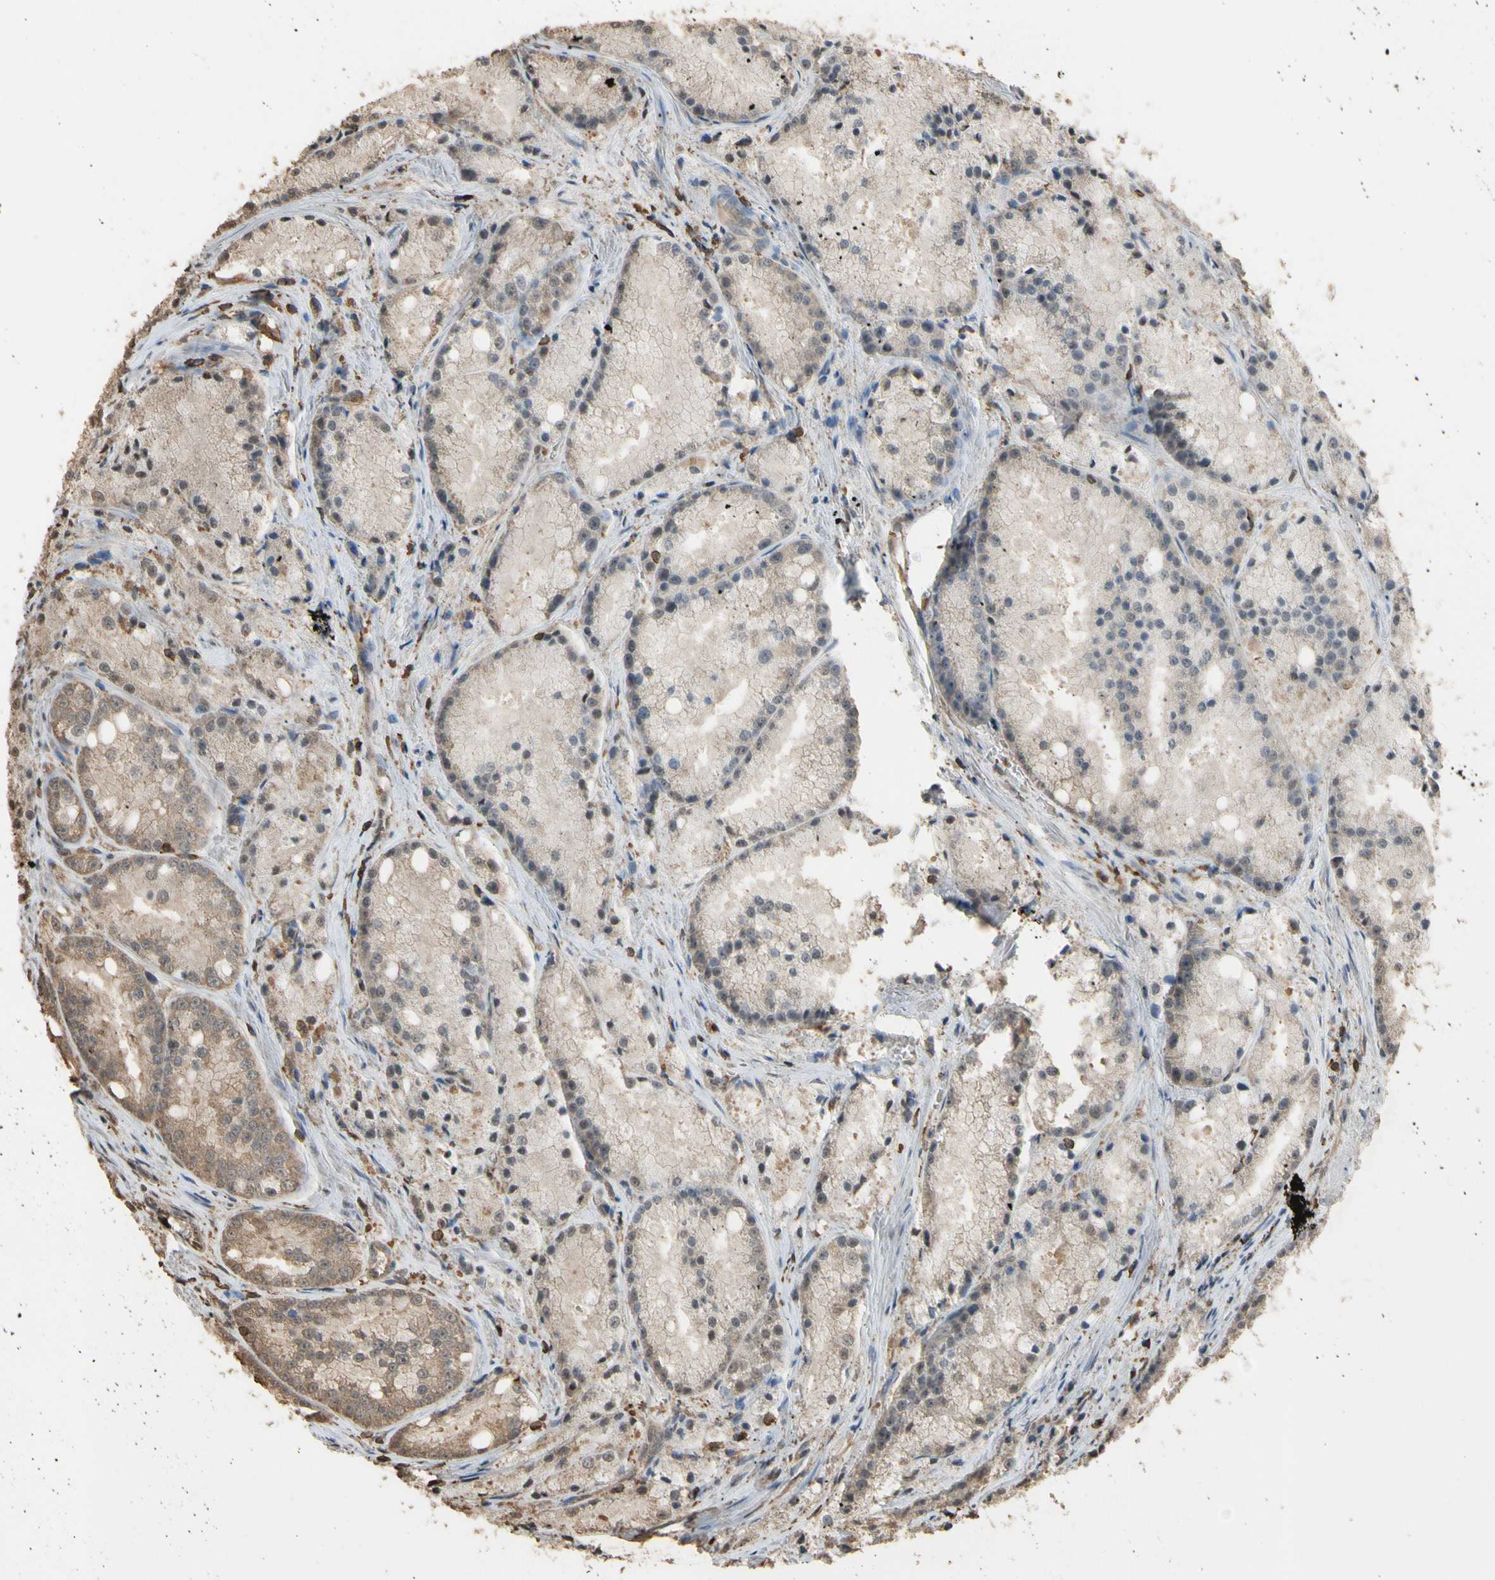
{"staining": {"intensity": "moderate", "quantity": "25%-75%", "location": "cytoplasmic/membranous,nuclear"}, "tissue": "prostate cancer", "cell_type": "Tumor cells", "image_type": "cancer", "snomed": [{"axis": "morphology", "description": "Adenocarcinoma, Low grade"}, {"axis": "topography", "description": "Prostate"}], "caption": "Immunohistochemical staining of prostate low-grade adenocarcinoma exhibits medium levels of moderate cytoplasmic/membranous and nuclear protein staining in about 25%-75% of tumor cells.", "gene": "TNFSF13B", "patient": {"sex": "male", "age": 64}}